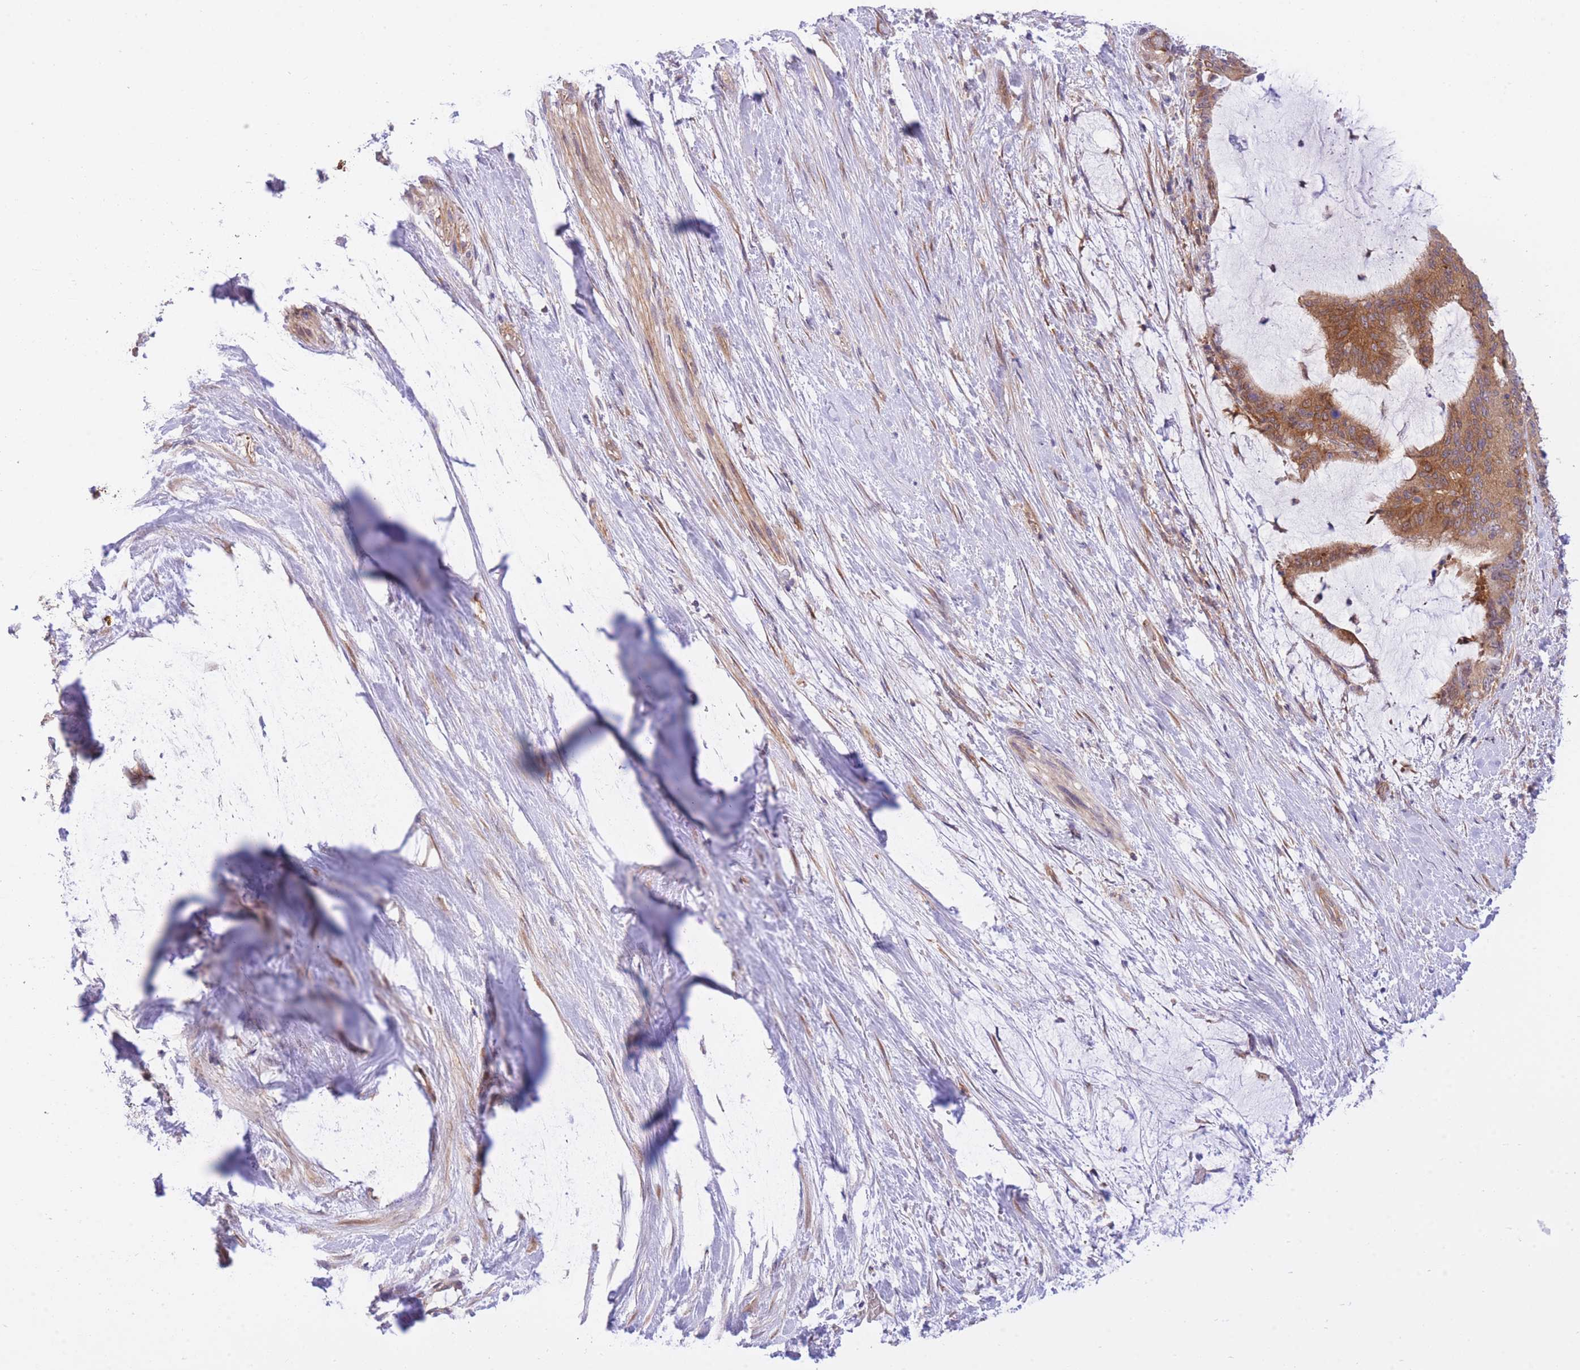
{"staining": {"intensity": "moderate", "quantity": ">75%", "location": "cytoplasmic/membranous"}, "tissue": "liver cancer", "cell_type": "Tumor cells", "image_type": "cancer", "snomed": [{"axis": "morphology", "description": "Normal tissue, NOS"}, {"axis": "morphology", "description": "Cholangiocarcinoma"}, {"axis": "topography", "description": "Liver"}, {"axis": "topography", "description": "Peripheral nerve tissue"}], "caption": "Cholangiocarcinoma (liver) stained with a brown dye reveals moderate cytoplasmic/membranous positive positivity in about >75% of tumor cells.", "gene": "EIF2B2", "patient": {"sex": "female", "age": 73}}